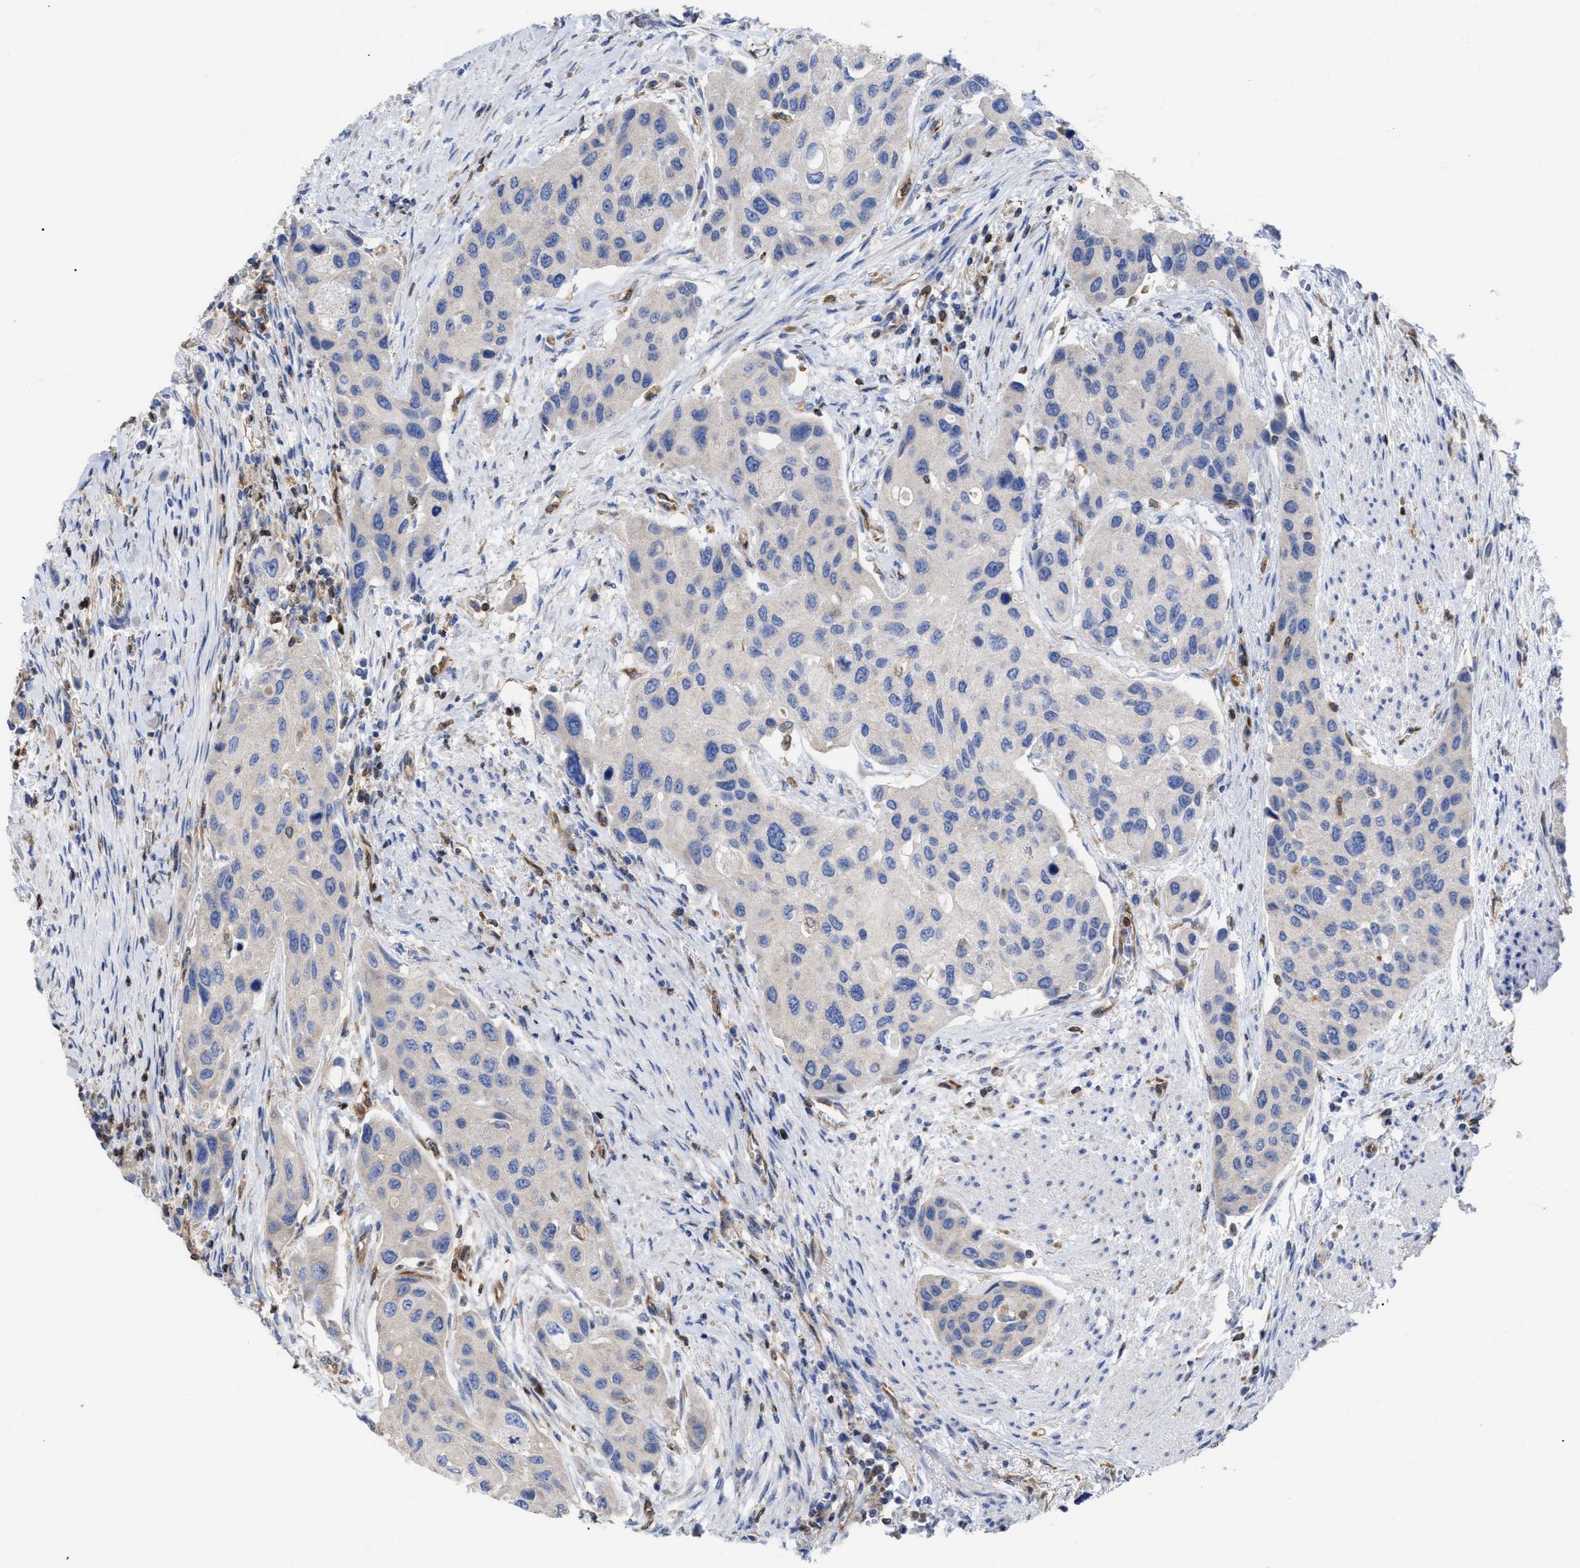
{"staining": {"intensity": "negative", "quantity": "none", "location": "none"}, "tissue": "urothelial cancer", "cell_type": "Tumor cells", "image_type": "cancer", "snomed": [{"axis": "morphology", "description": "Urothelial carcinoma, High grade"}, {"axis": "topography", "description": "Urinary bladder"}], "caption": "Tumor cells show no significant positivity in urothelial carcinoma (high-grade). (DAB (3,3'-diaminobenzidine) IHC, high magnification).", "gene": "GIMAP4", "patient": {"sex": "female", "age": 56}}